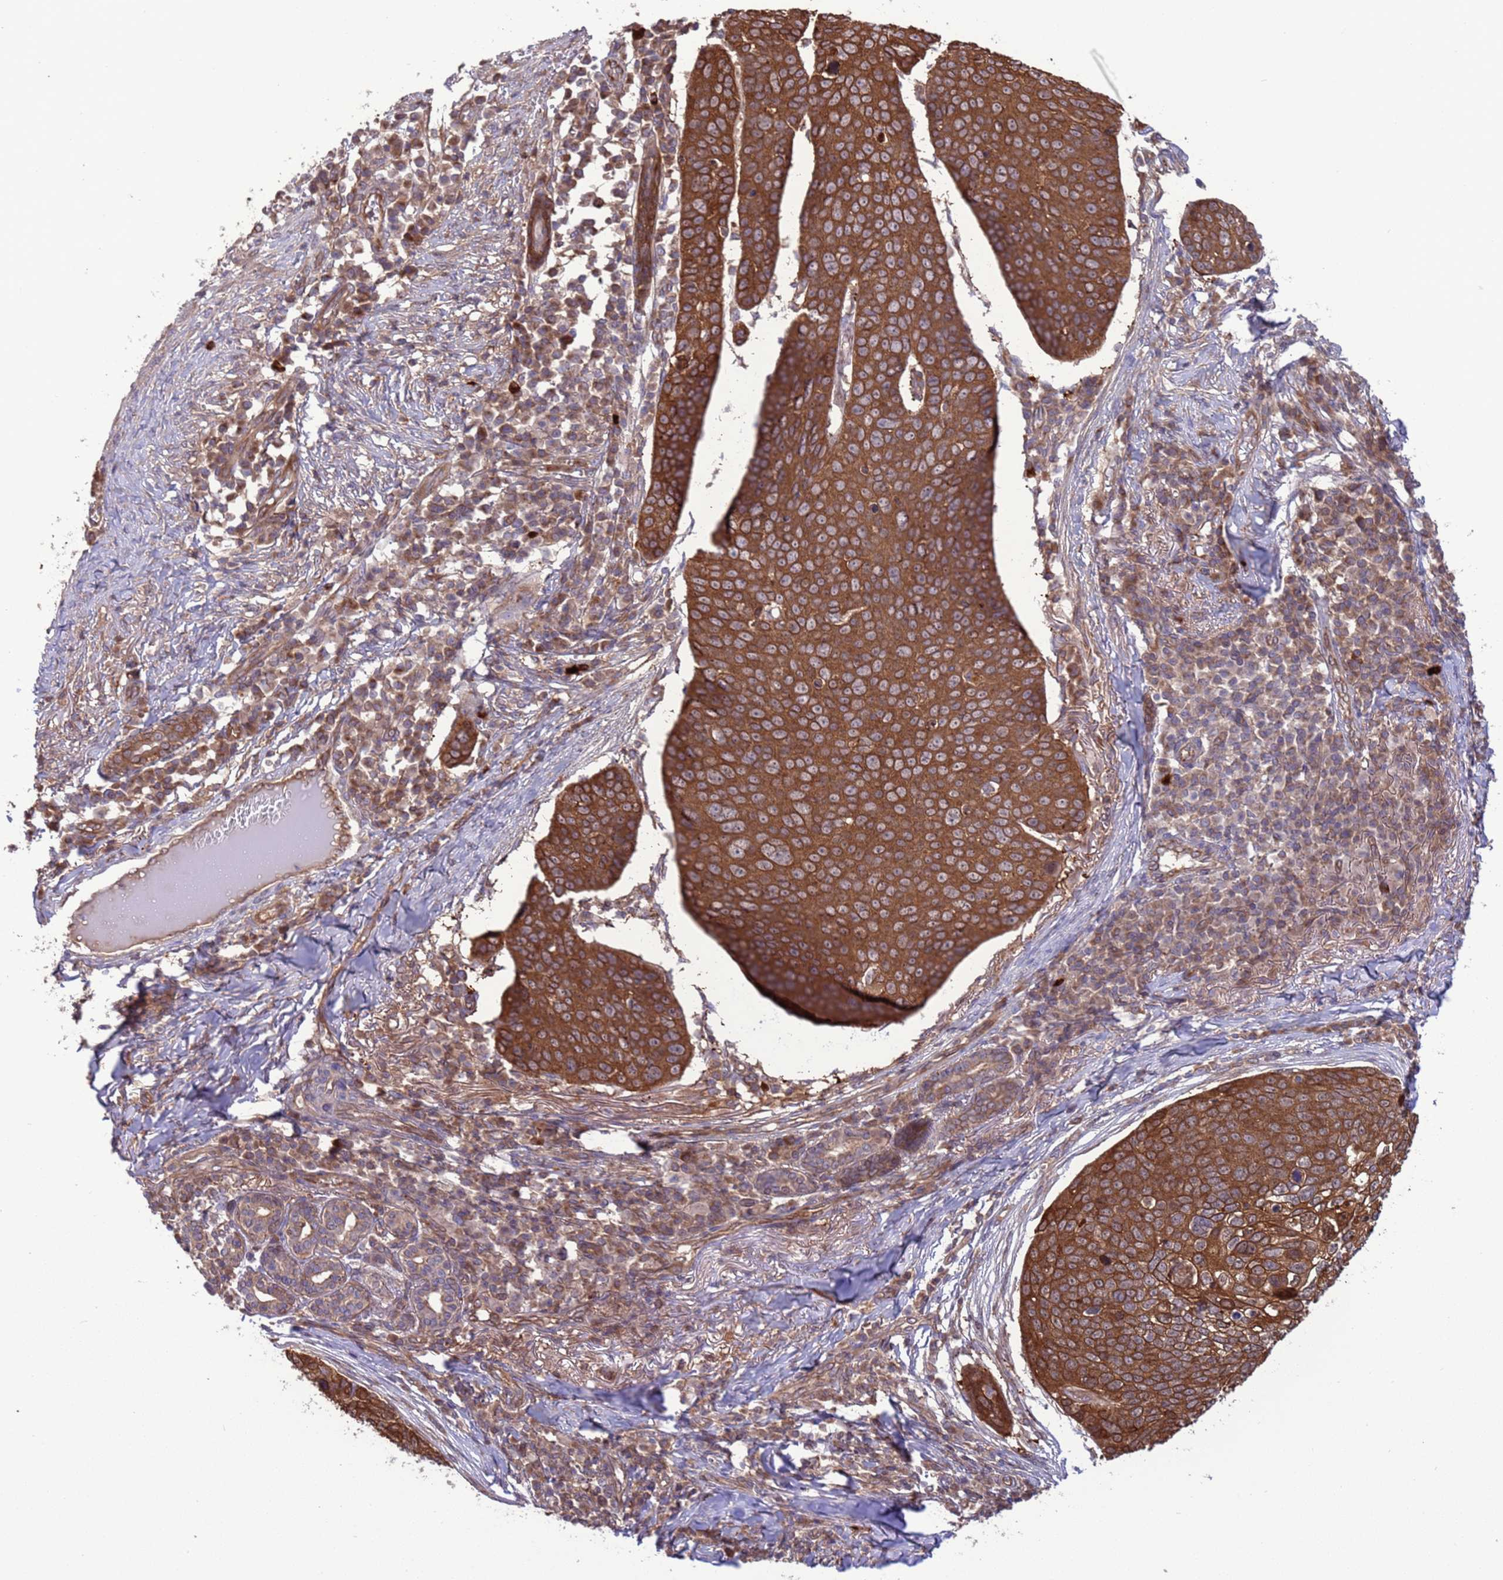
{"staining": {"intensity": "strong", "quantity": ">75%", "location": "cytoplasmic/membranous"}, "tissue": "skin cancer", "cell_type": "Tumor cells", "image_type": "cancer", "snomed": [{"axis": "morphology", "description": "Squamous cell carcinoma, NOS"}, {"axis": "topography", "description": "Skin"}], "caption": "Immunohistochemical staining of skin cancer demonstrates high levels of strong cytoplasmic/membranous protein positivity in approximately >75% of tumor cells.", "gene": "GJA10", "patient": {"sex": "male", "age": 71}}